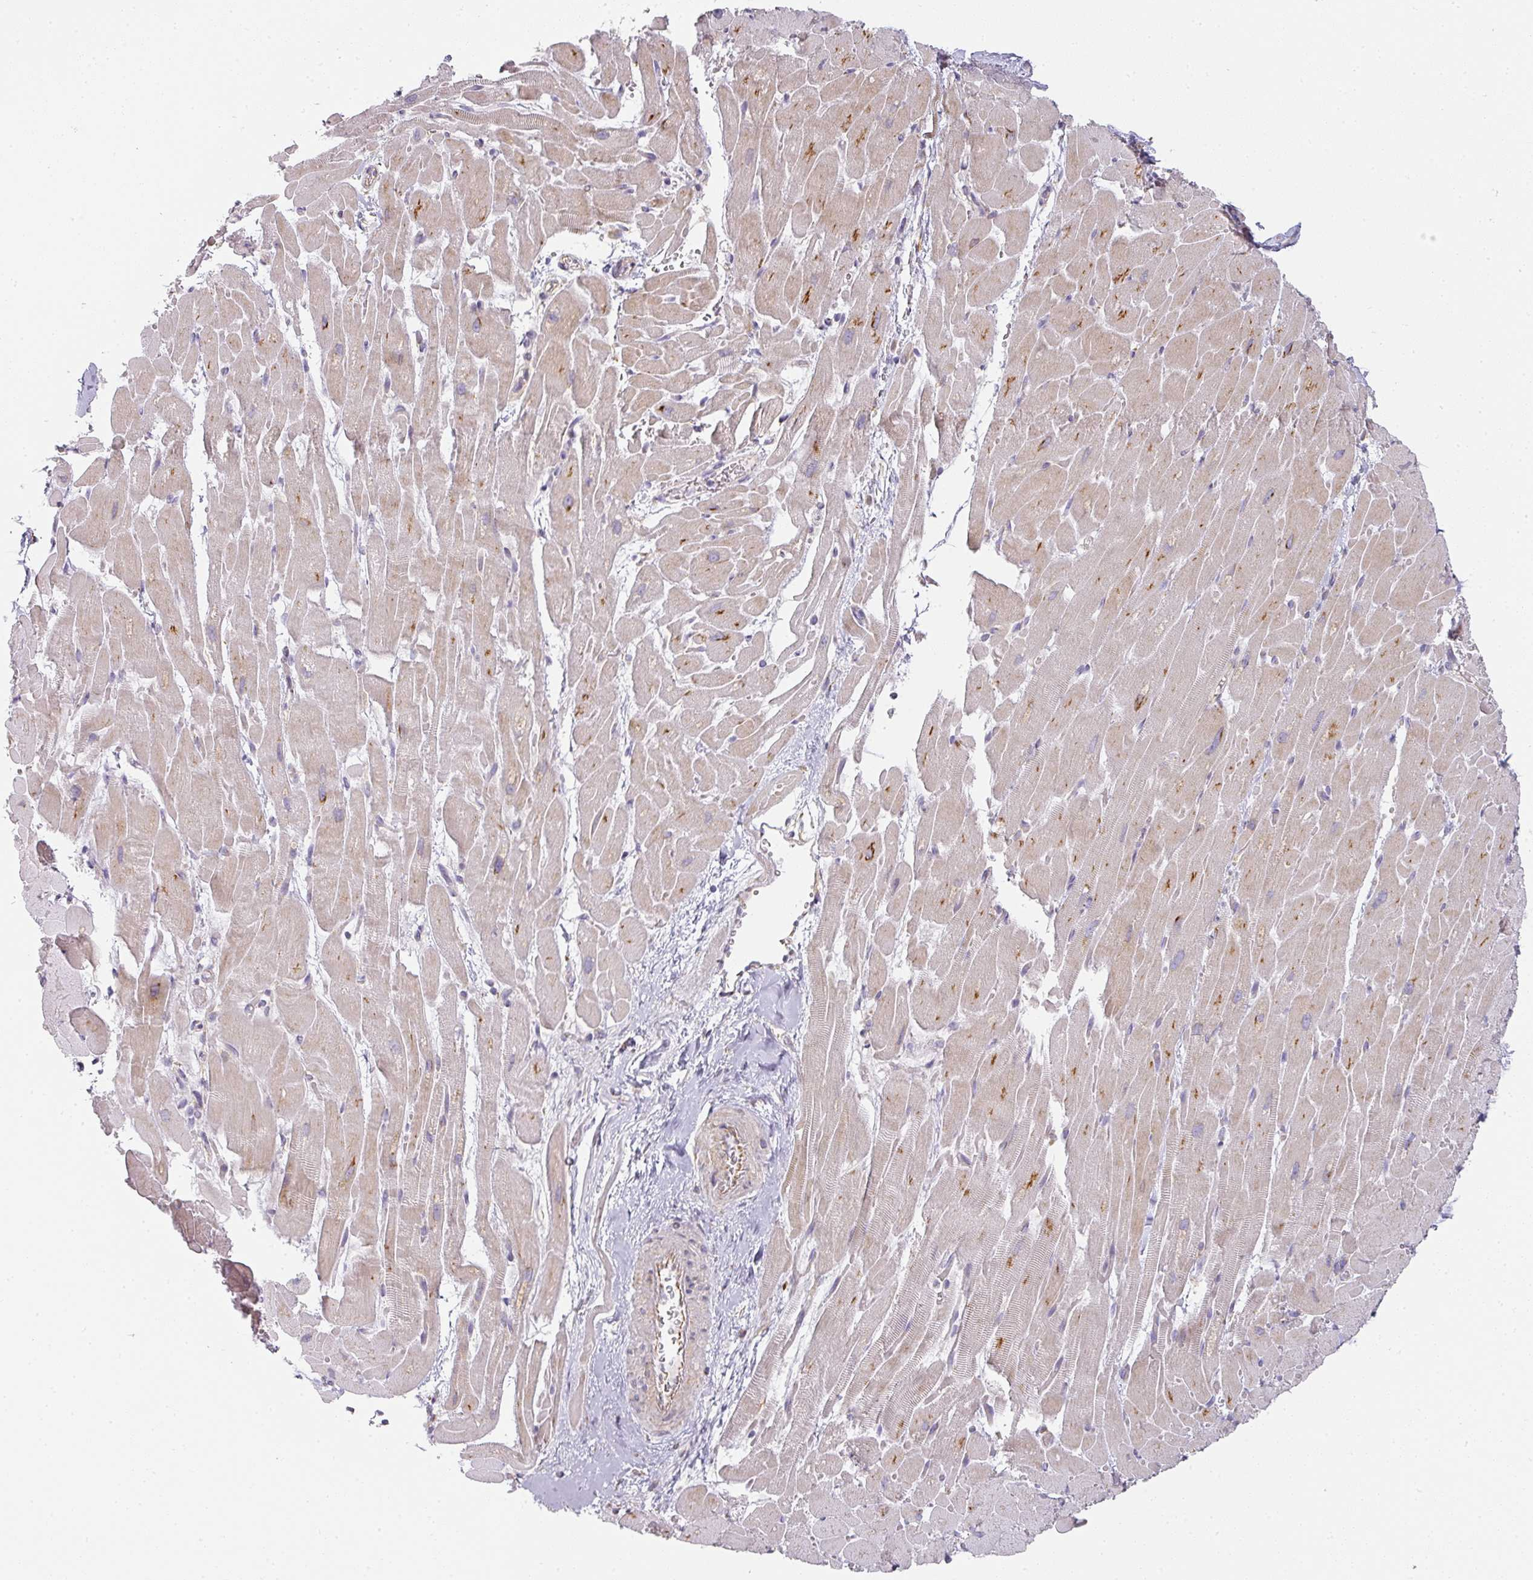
{"staining": {"intensity": "moderate", "quantity": "<25%", "location": "cytoplasmic/membranous"}, "tissue": "heart muscle", "cell_type": "Cardiomyocytes", "image_type": "normal", "snomed": [{"axis": "morphology", "description": "Normal tissue, NOS"}, {"axis": "topography", "description": "Heart"}], "caption": "Immunohistochemistry (IHC) photomicrograph of benign human heart muscle stained for a protein (brown), which exhibits low levels of moderate cytoplasmic/membranous expression in about <25% of cardiomyocytes.", "gene": "ATP8B2", "patient": {"sex": "male", "age": 37}}